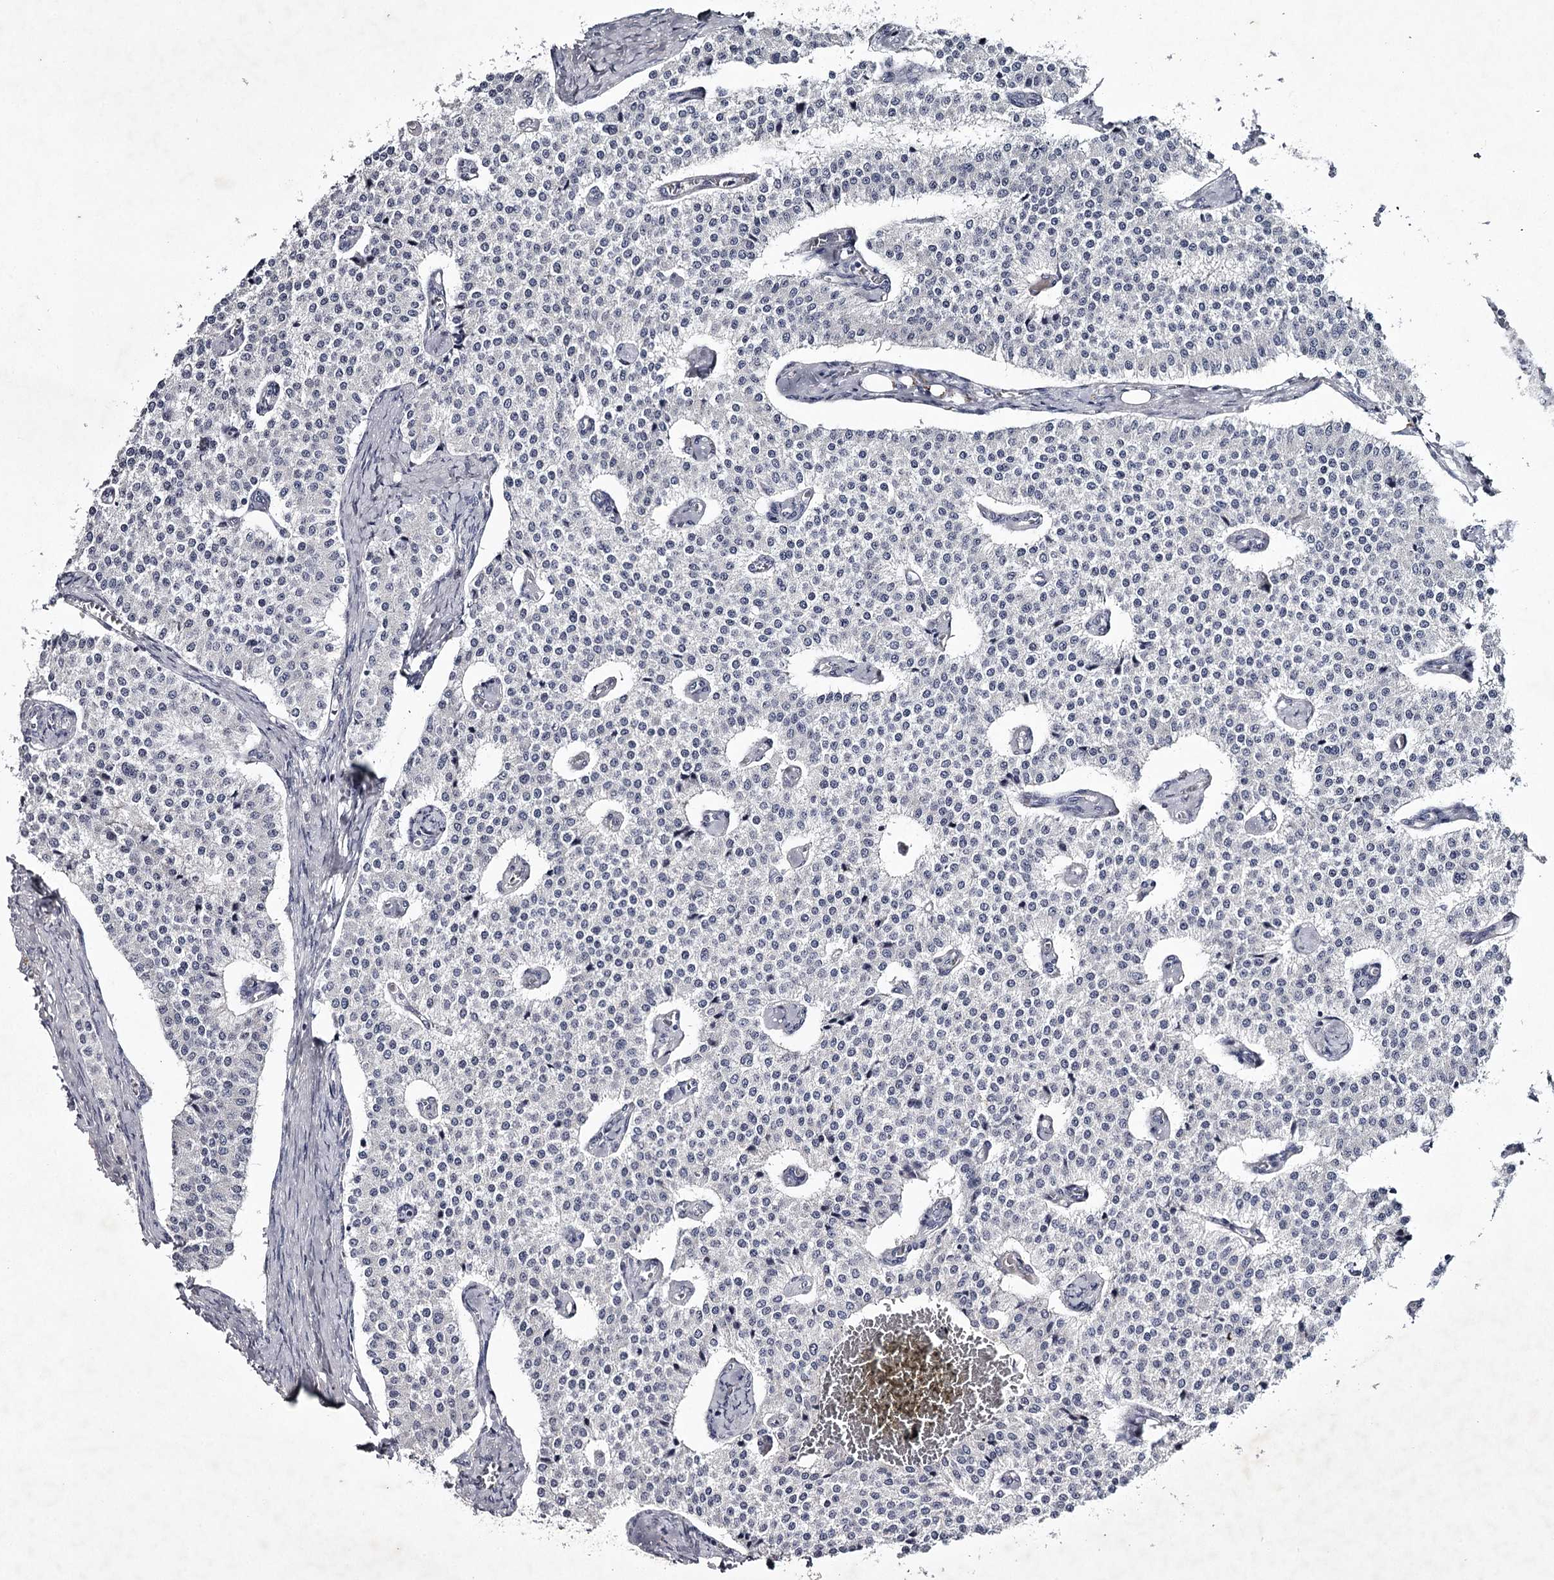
{"staining": {"intensity": "negative", "quantity": "none", "location": "none"}, "tissue": "carcinoid", "cell_type": "Tumor cells", "image_type": "cancer", "snomed": [{"axis": "morphology", "description": "Carcinoid, malignant, NOS"}, {"axis": "topography", "description": "Colon"}], "caption": "There is no significant staining in tumor cells of carcinoid (malignant).", "gene": "FDXACB1", "patient": {"sex": "female", "age": 52}}